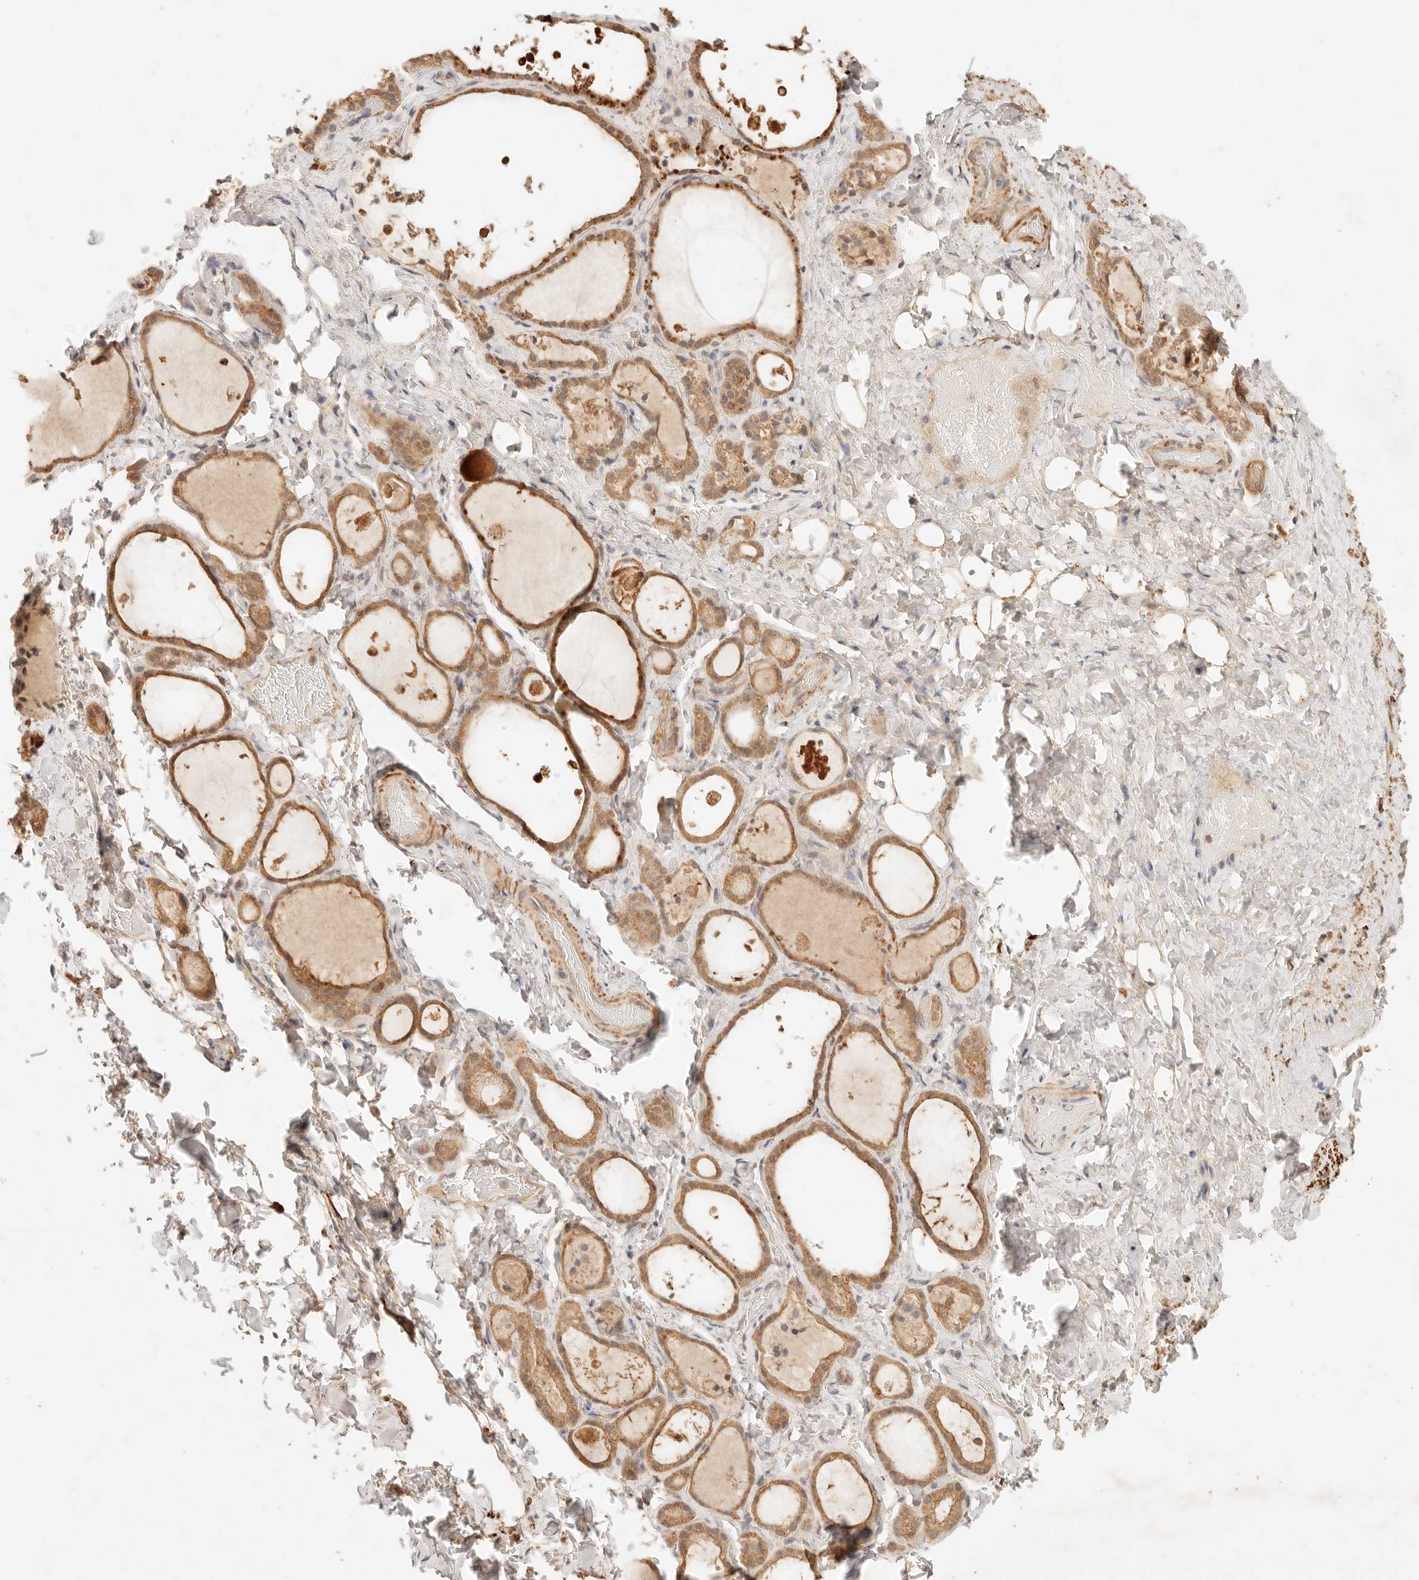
{"staining": {"intensity": "moderate", "quantity": ">75%", "location": "cytoplasmic/membranous"}, "tissue": "thyroid gland", "cell_type": "Glandular cells", "image_type": "normal", "snomed": [{"axis": "morphology", "description": "Normal tissue, NOS"}, {"axis": "topography", "description": "Thyroid gland"}], "caption": "DAB immunohistochemical staining of unremarkable thyroid gland shows moderate cytoplasmic/membranous protein expression in approximately >75% of glandular cells.", "gene": "TRIM11", "patient": {"sex": "female", "age": 44}}